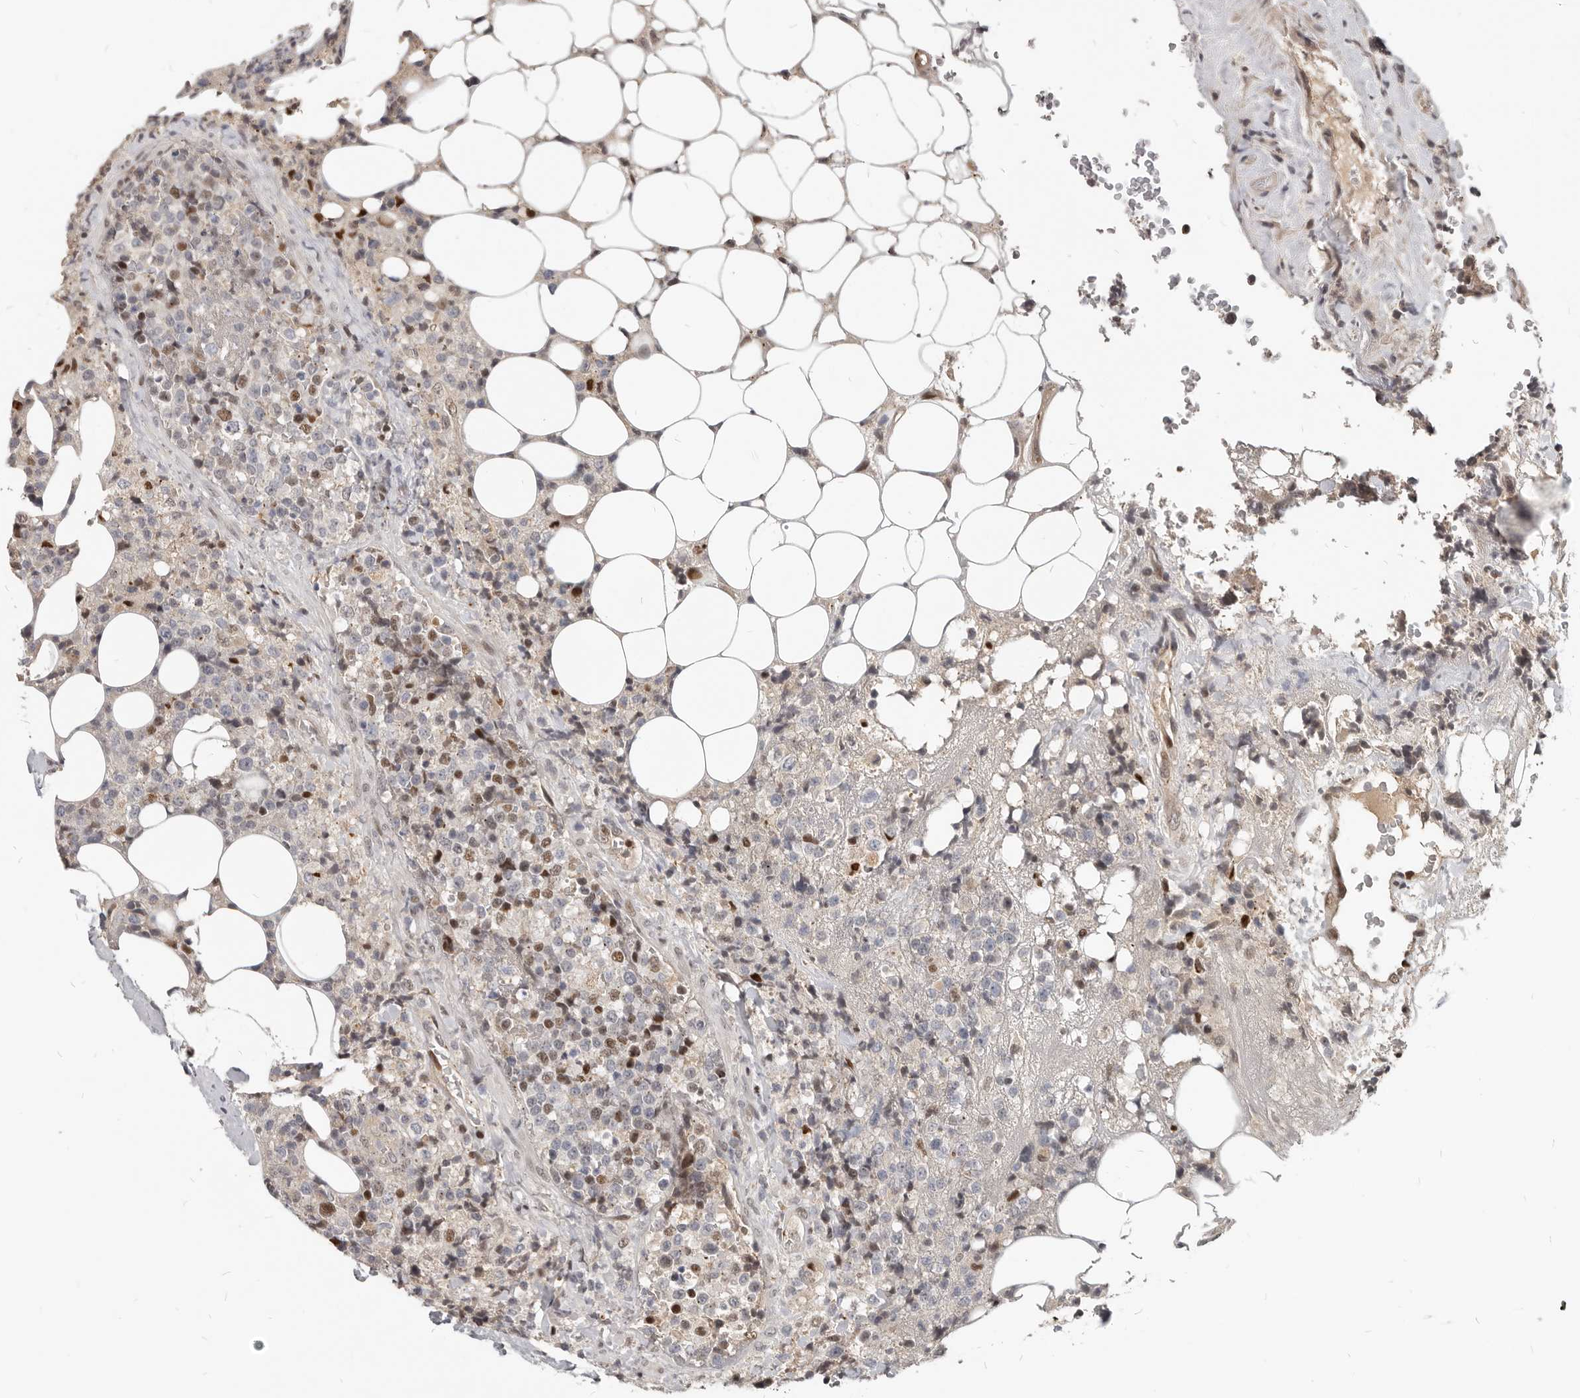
{"staining": {"intensity": "moderate", "quantity": "25%-75%", "location": "nuclear"}, "tissue": "lymphoma", "cell_type": "Tumor cells", "image_type": "cancer", "snomed": [{"axis": "morphology", "description": "Malignant lymphoma, non-Hodgkin's type, High grade"}, {"axis": "topography", "description": "Lymph node"}], "caption": "Human lymphoma stained with a brown dye reveals moderate nuclear positive expression in approximately 25%-75% of tumor cells.", "gene": "ATF5", "patient": {"sex": "male", "age": 13}}